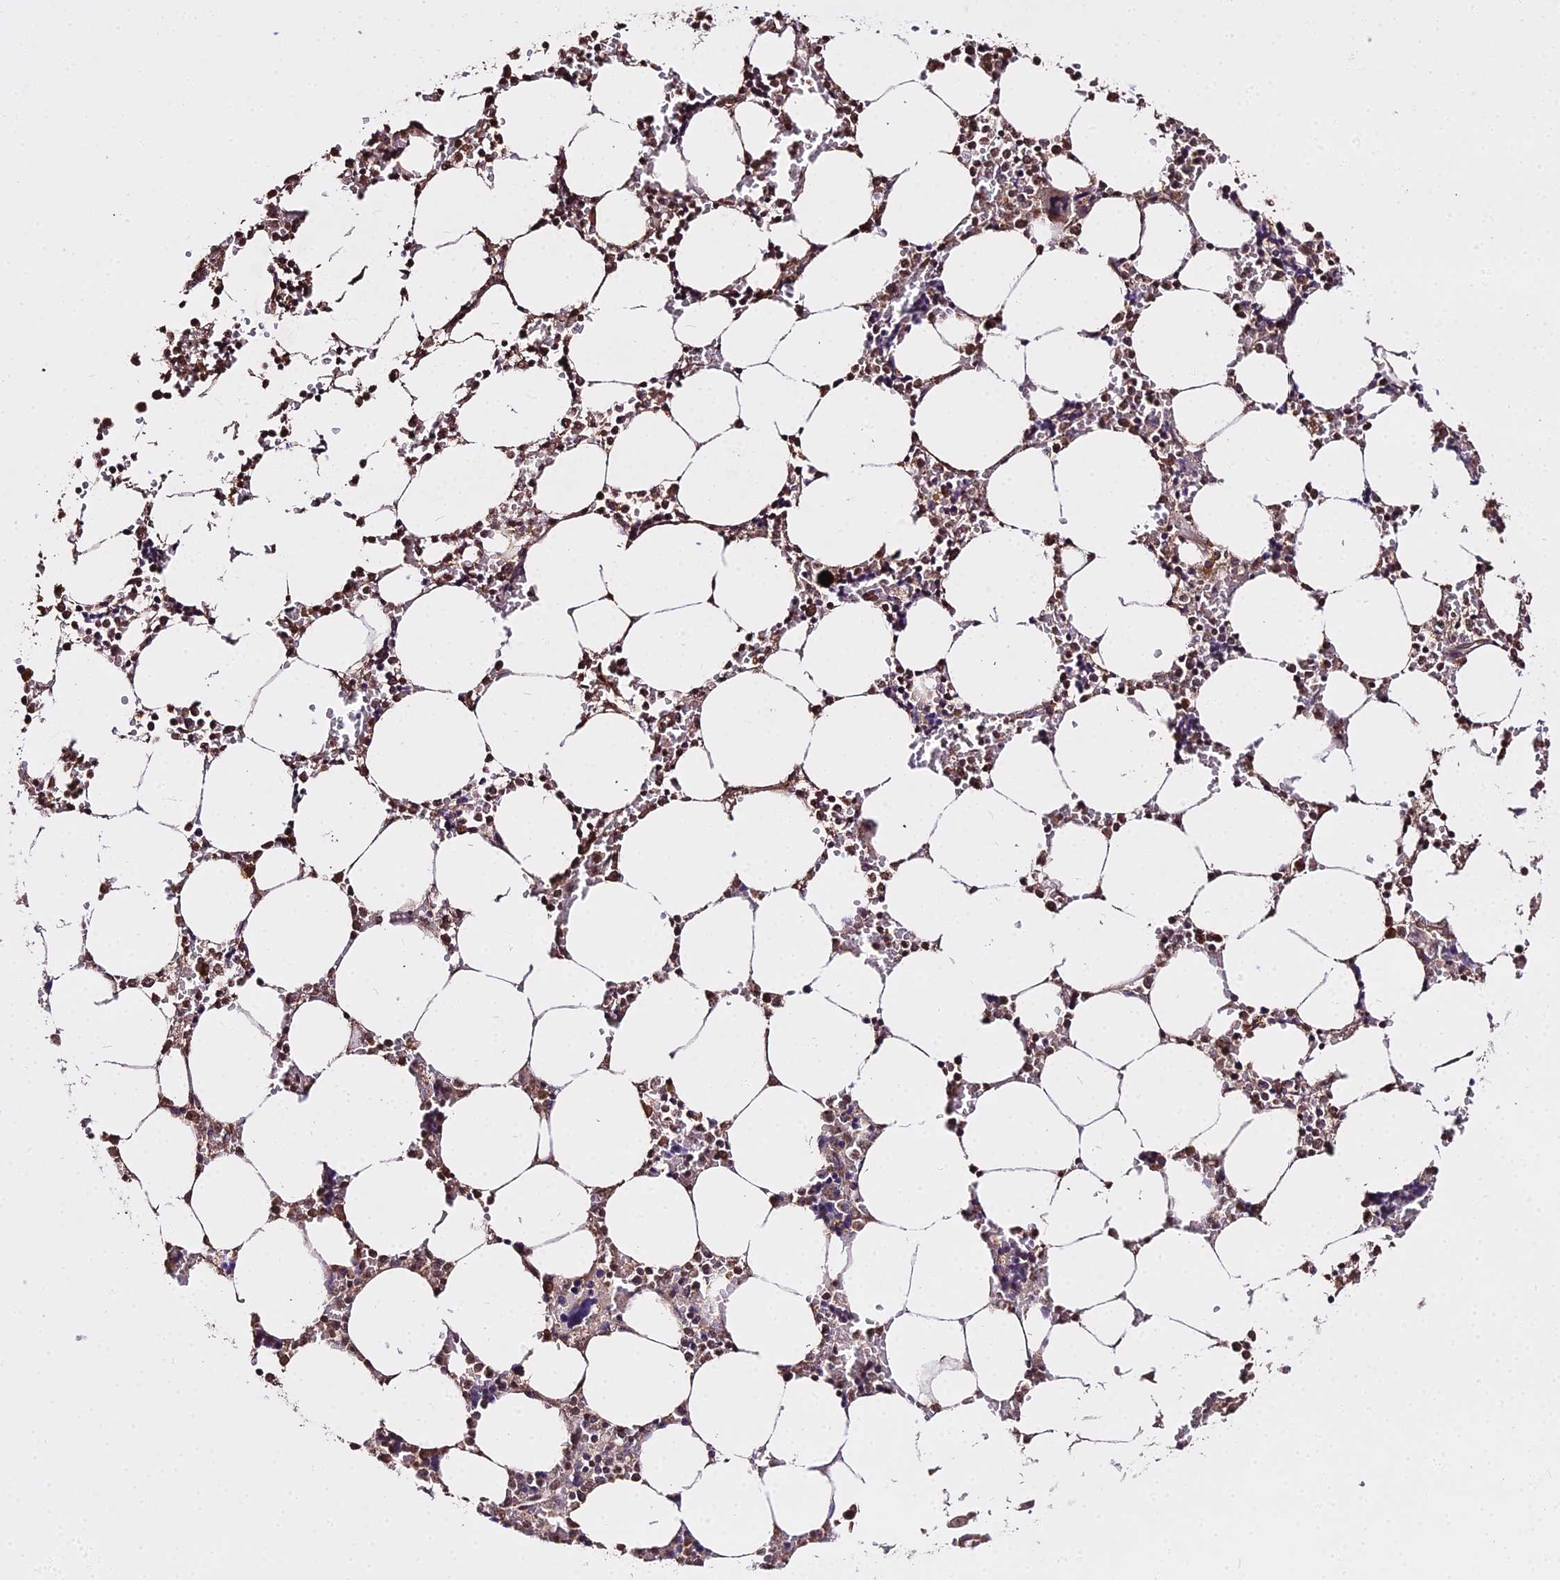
{"staining": {"intensity": "moderate", "quantity": "25%-75%", "location": "cytoplasmic/membranous"}, "tissue": "bone marrow", "cell_type": "Hematopoietic cells", "image_type": "normal", "snomed": [{"axis": "morphology", "description": "Normal tissue, NOS"}, {"axis": "topography", "description": "Bone marrow"}], "caption": "Immunohistochemical staining of unremarkable human bone marrow shows medium levels of moderate cytoplasmic/membranous staining in about 25%-75% of hematopoietic cells.", "gene": "METTL13", "patient": {"sex": "male", "age": 64}}